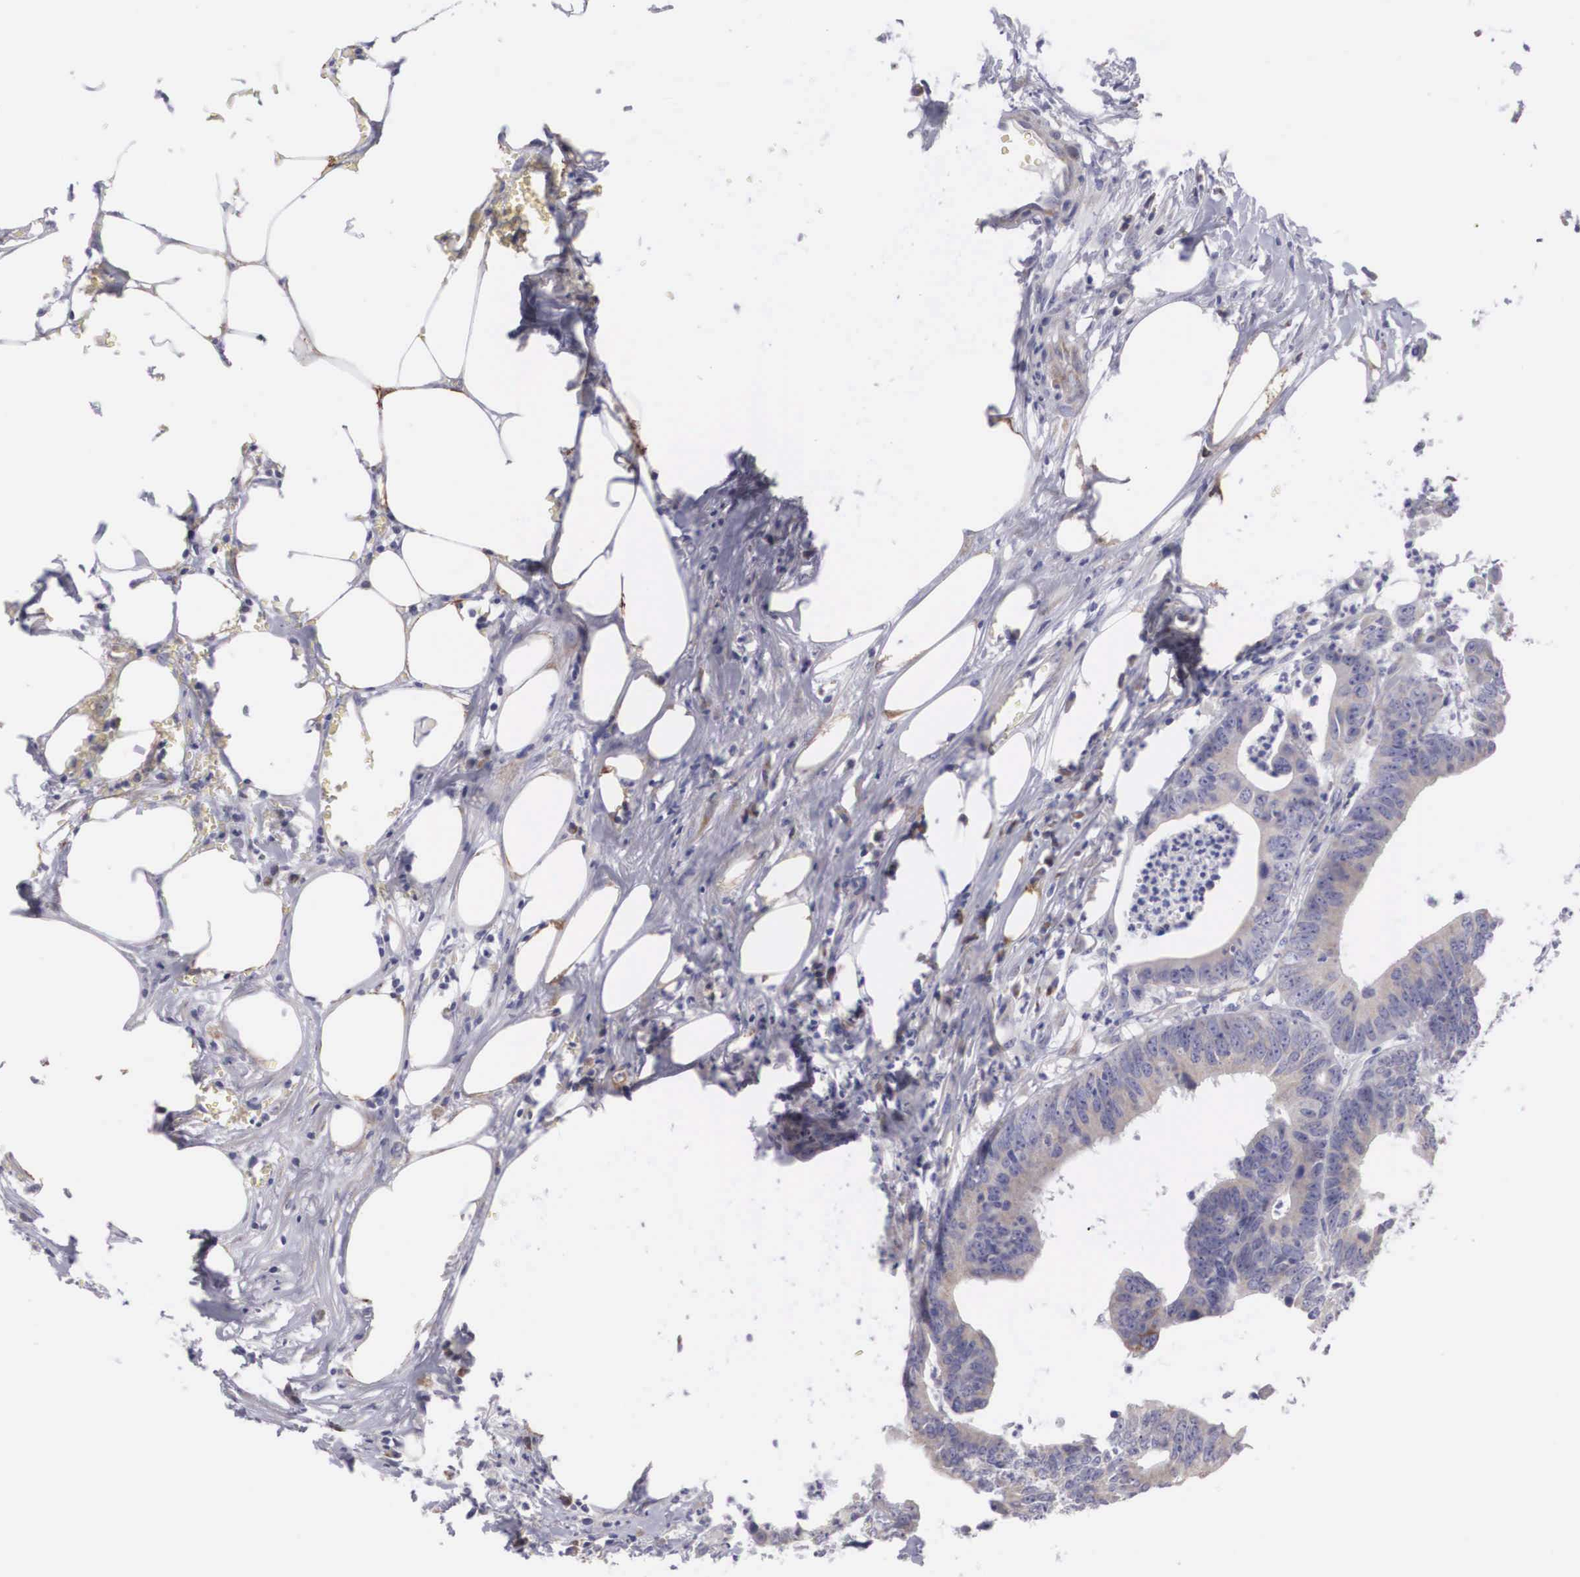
{"staining": {"intensity": "weak", "quantity": ">75%", "location": "cytoplasmic/membranous"}, "tissue": "colorectal cancer", "cell_type": "Tumor cells", "image_type": "cancer", "snomed": [{"axis": "morphology", "description": "Adenocarcinoma, NOS"}, {"axis": "topography", "description": "Colon"}], "caption": "Immunohistochemistry image of neoplastic tissue: colorectal adenocarcinoma stained using immunohistochemistry shows low levels of weak protein expression localized specifically in the cytoplasmic/membranous of tumor cells, appearing as a cytoplasmic/membranous brown color.", "gene": "ARMCX3", "patient": {"sex": "male", "age": 55}}